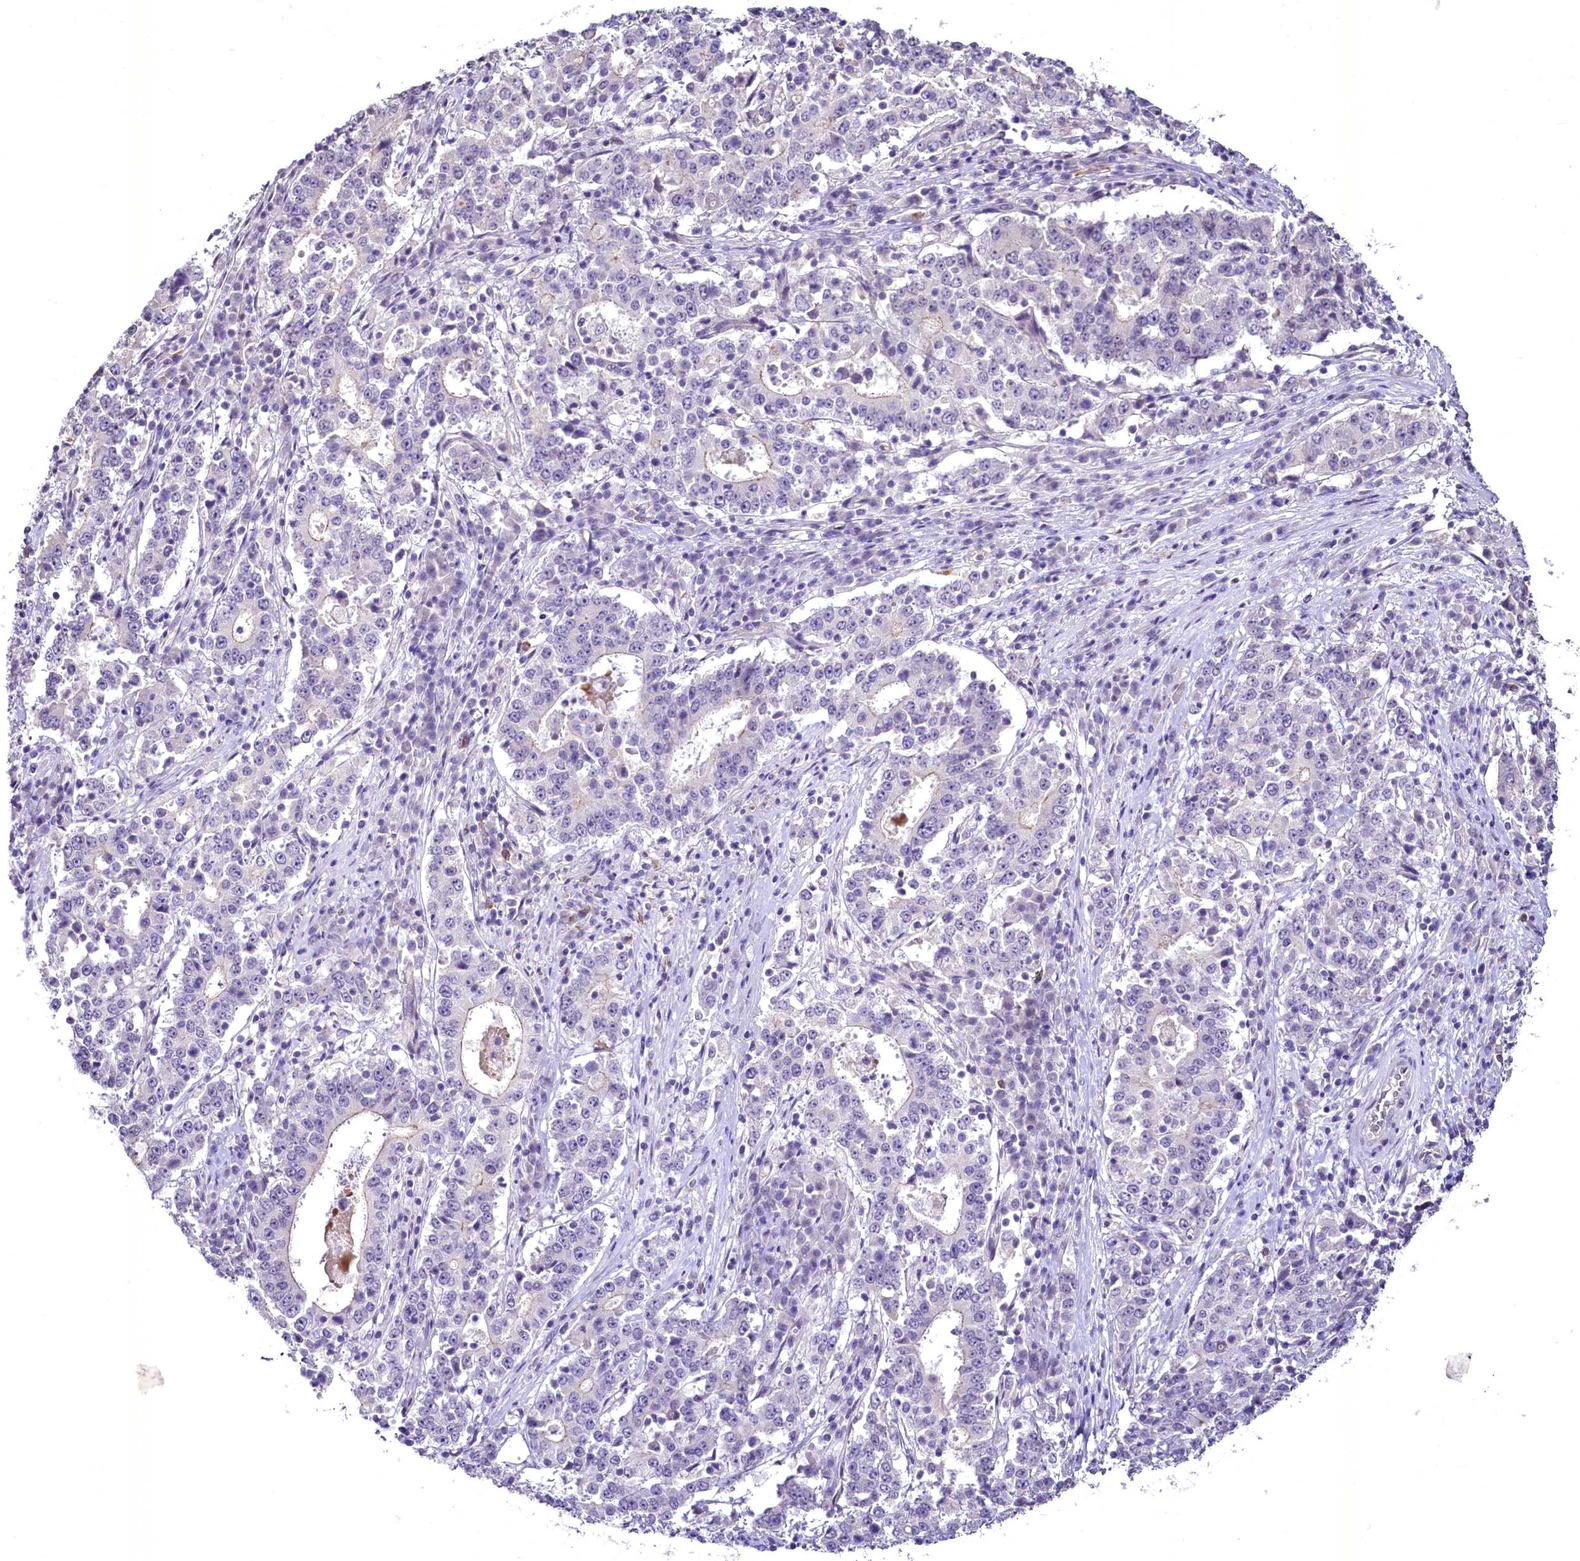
{"staining": {"intensity": "negative", "quantity": "none", "location": "none"}, "tissue": "stomach cancer", "cell_type": "Tumor cells", "image_type": "cancer", "snomed": [{"axis": "morphology", "description": "Adenocarcinoma, NOS"}, {"axis": "topography", "description": "Stomach"}], "caption": "Micrograph shows no significant protein staining in tumor cells of stomach cancer. (Immunohistochemistry, brightfield microscopy, high magnification).", "gene": "BANK1", "patient": {"sex": "male", "age": 59}}